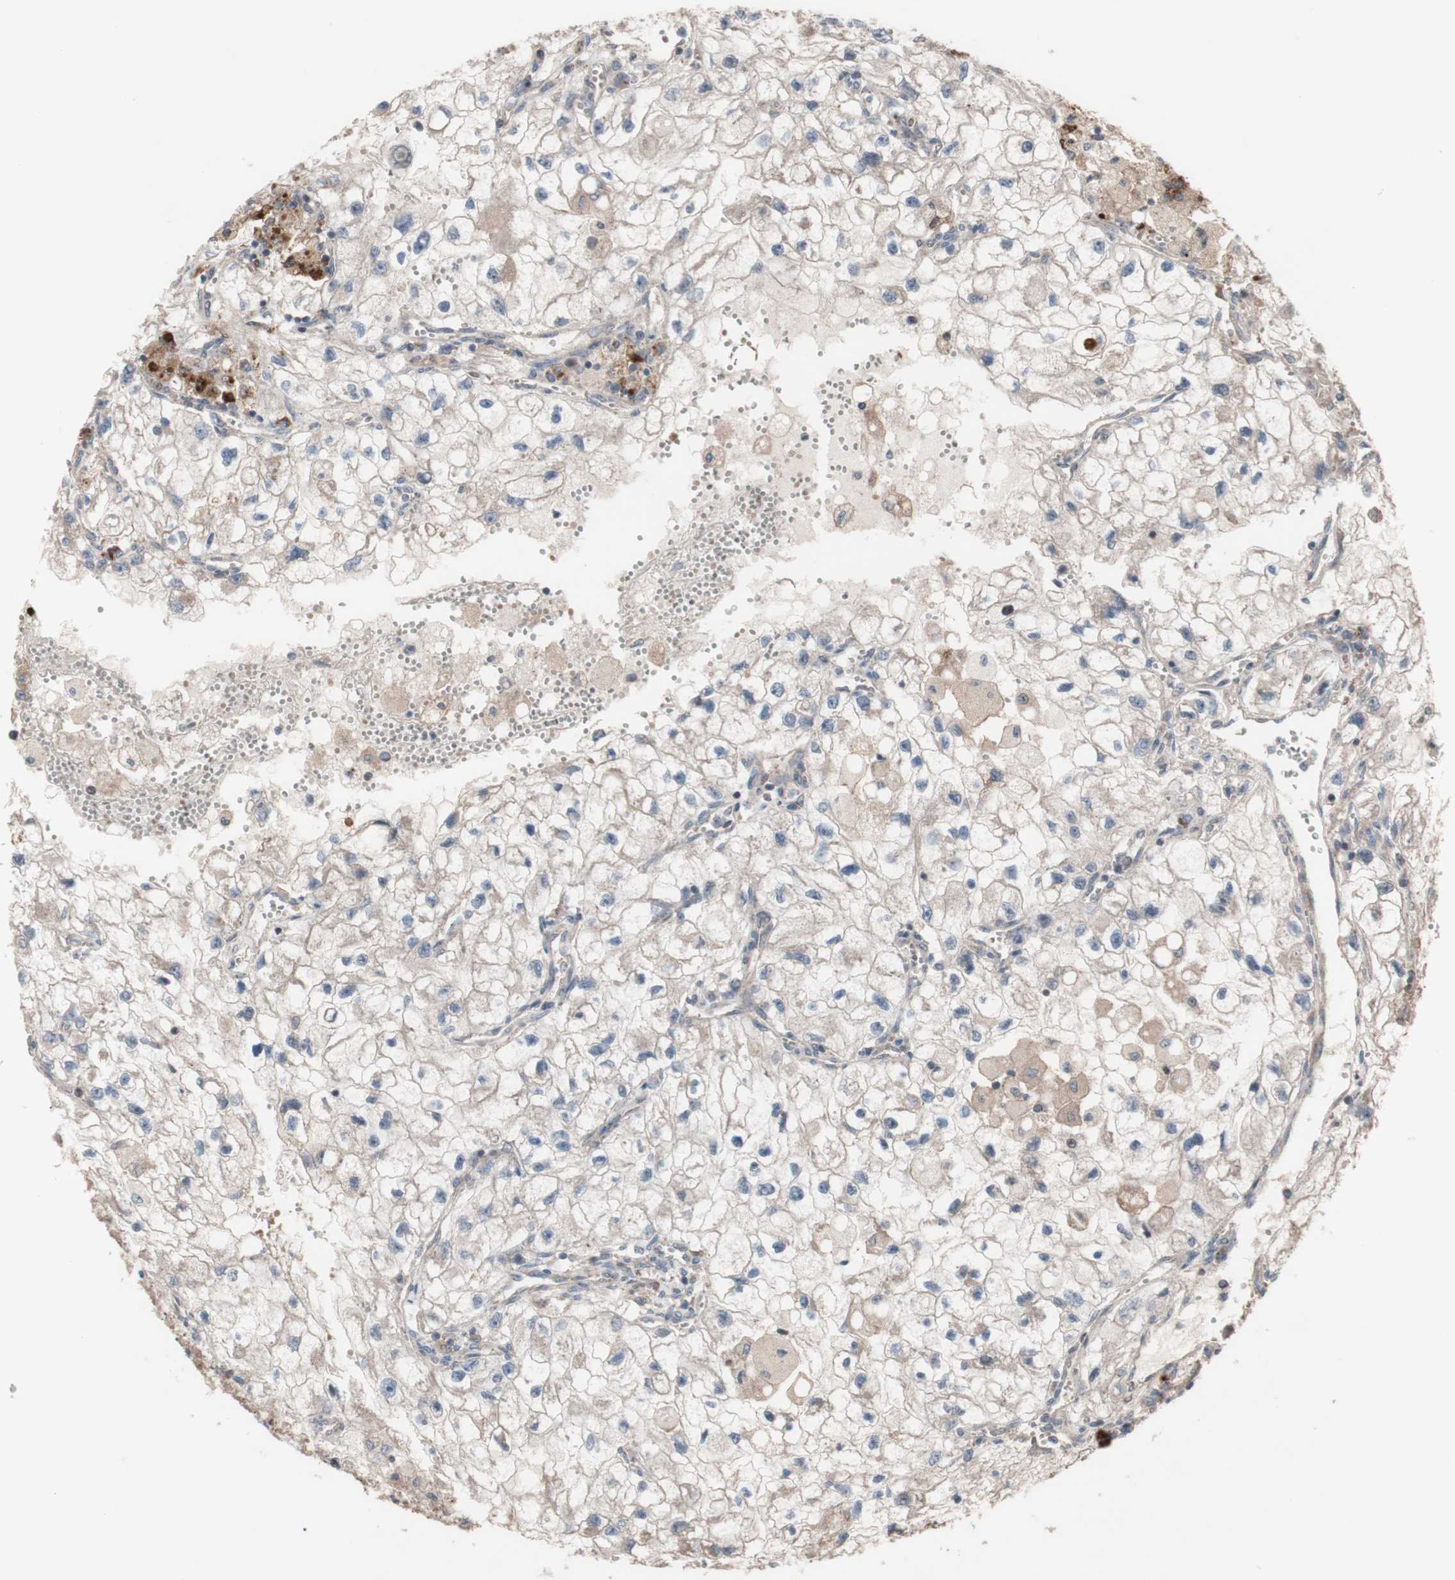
{"staining": {"intensity": "weak", "quantity": ">75%", "location": "cytoplasmic/membranous"}, "tissue": "renal cancer", "cell_type": "Tumor cells", "image_type": "cancer", "snomed": [{"axis": "morphology", "description": "Adenocarcinoma, NOS"}, {"axis": "topography", "description": "Kidney"}], "caption": "Protein staining by IHC exhibits weak cytoplasmic/membranous expression in about >75% of tumor cells in renal cancer.", "gene": "COPB1", "patient": {"sex": "female", "age": 70}}